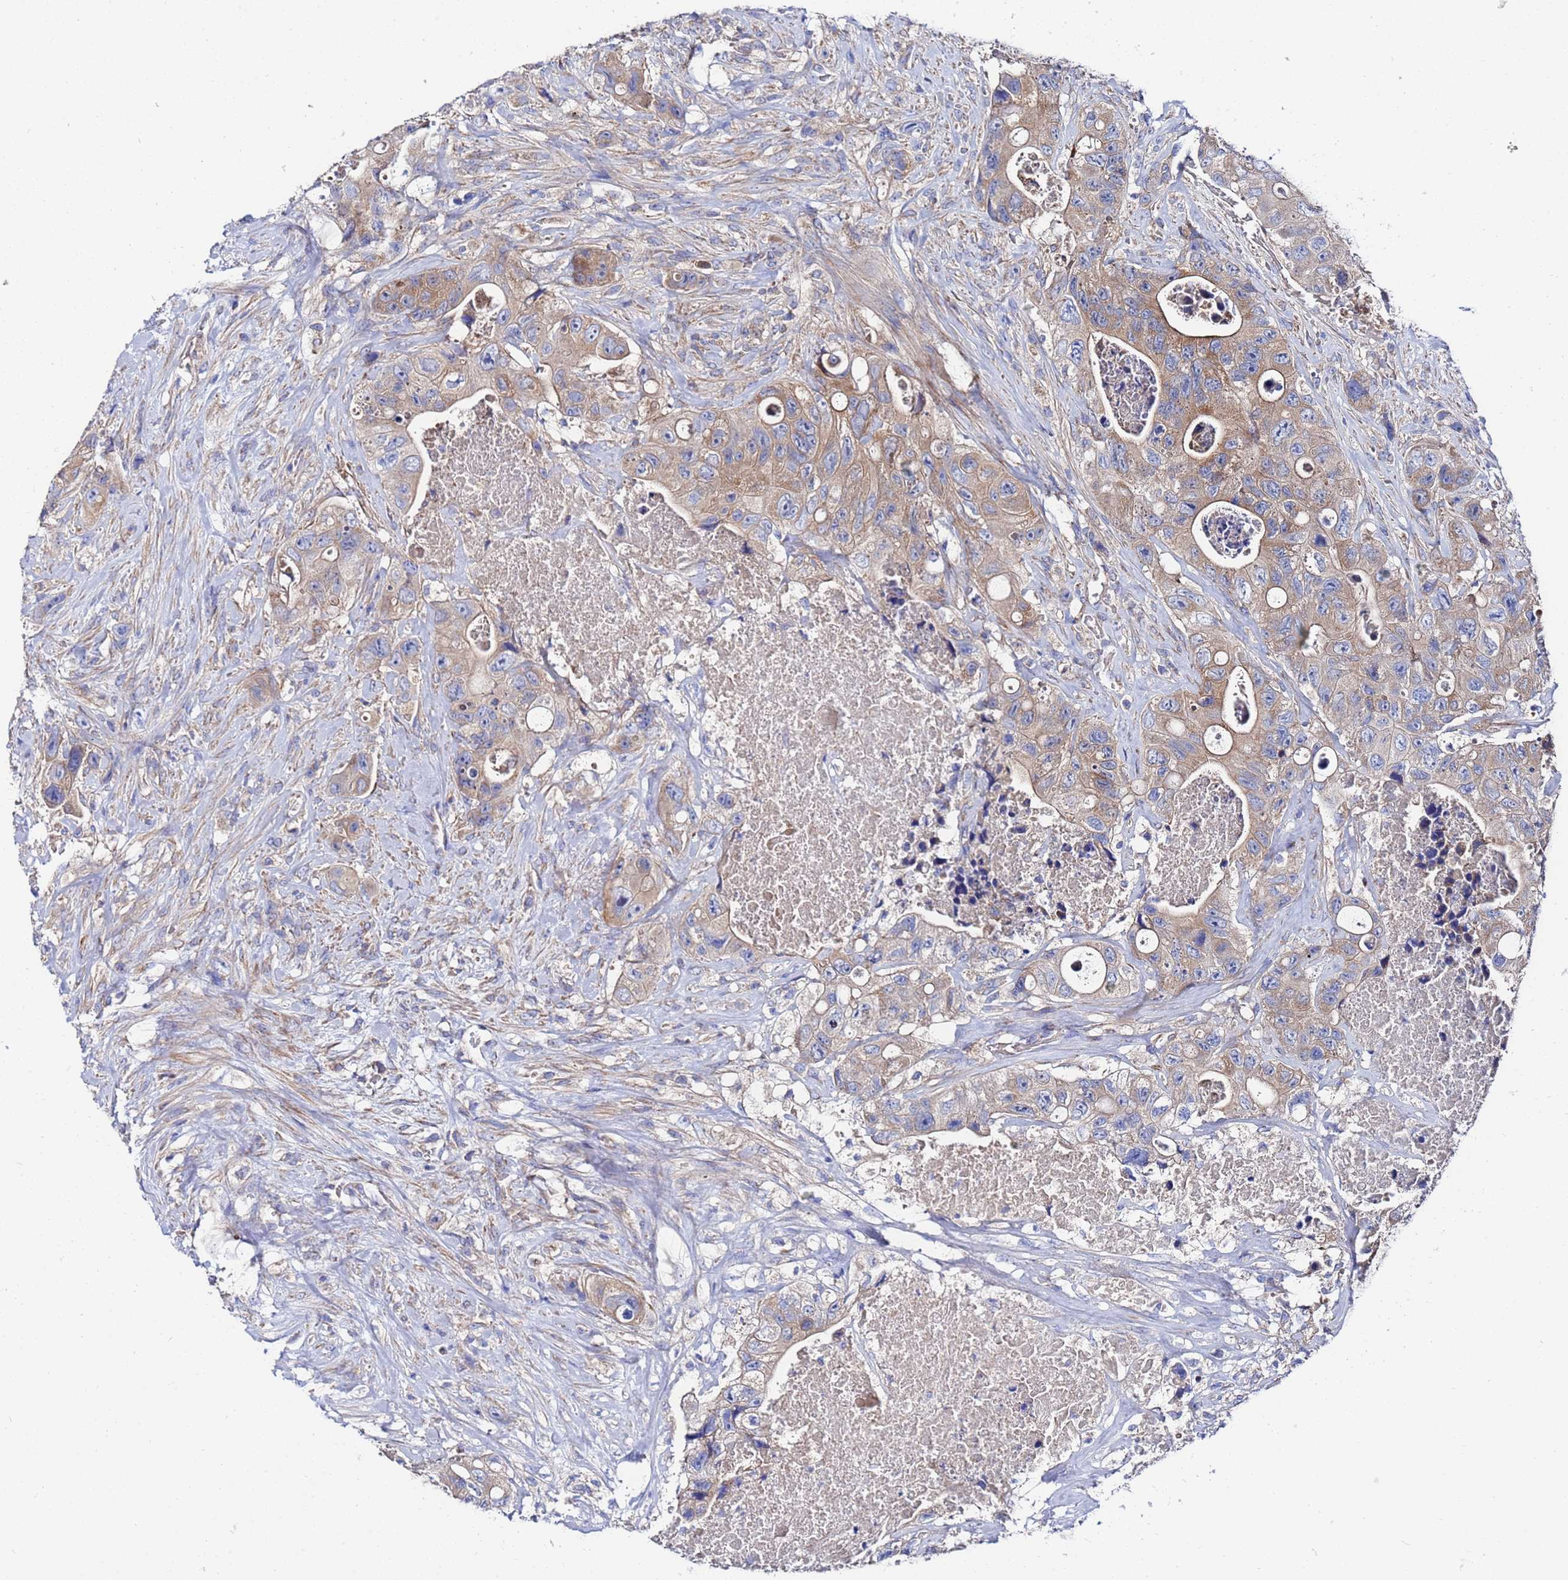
{"staining": {"intensity": "moderate", "quantity": "<25%", "location": "cytoplasmic/membranous"}, "tissue": "colorectal cancer", "cell_type": "Tumor cells", "image_type": "cancer", "snomed": [{"axis": "morphology", "description": "Adenocarcinoma, NOS"}, {"axis": "topography", "description": "Colon"}], "caption": "Immunohistochemical staining of human adenocarcinoma (colorectal) demonstrates low levels of moderate cytoplasmic/membranous staining in about <25% of tumor cells.", "gene": "FAHD2A", "patient": {"sex": "female", "age": 46}}